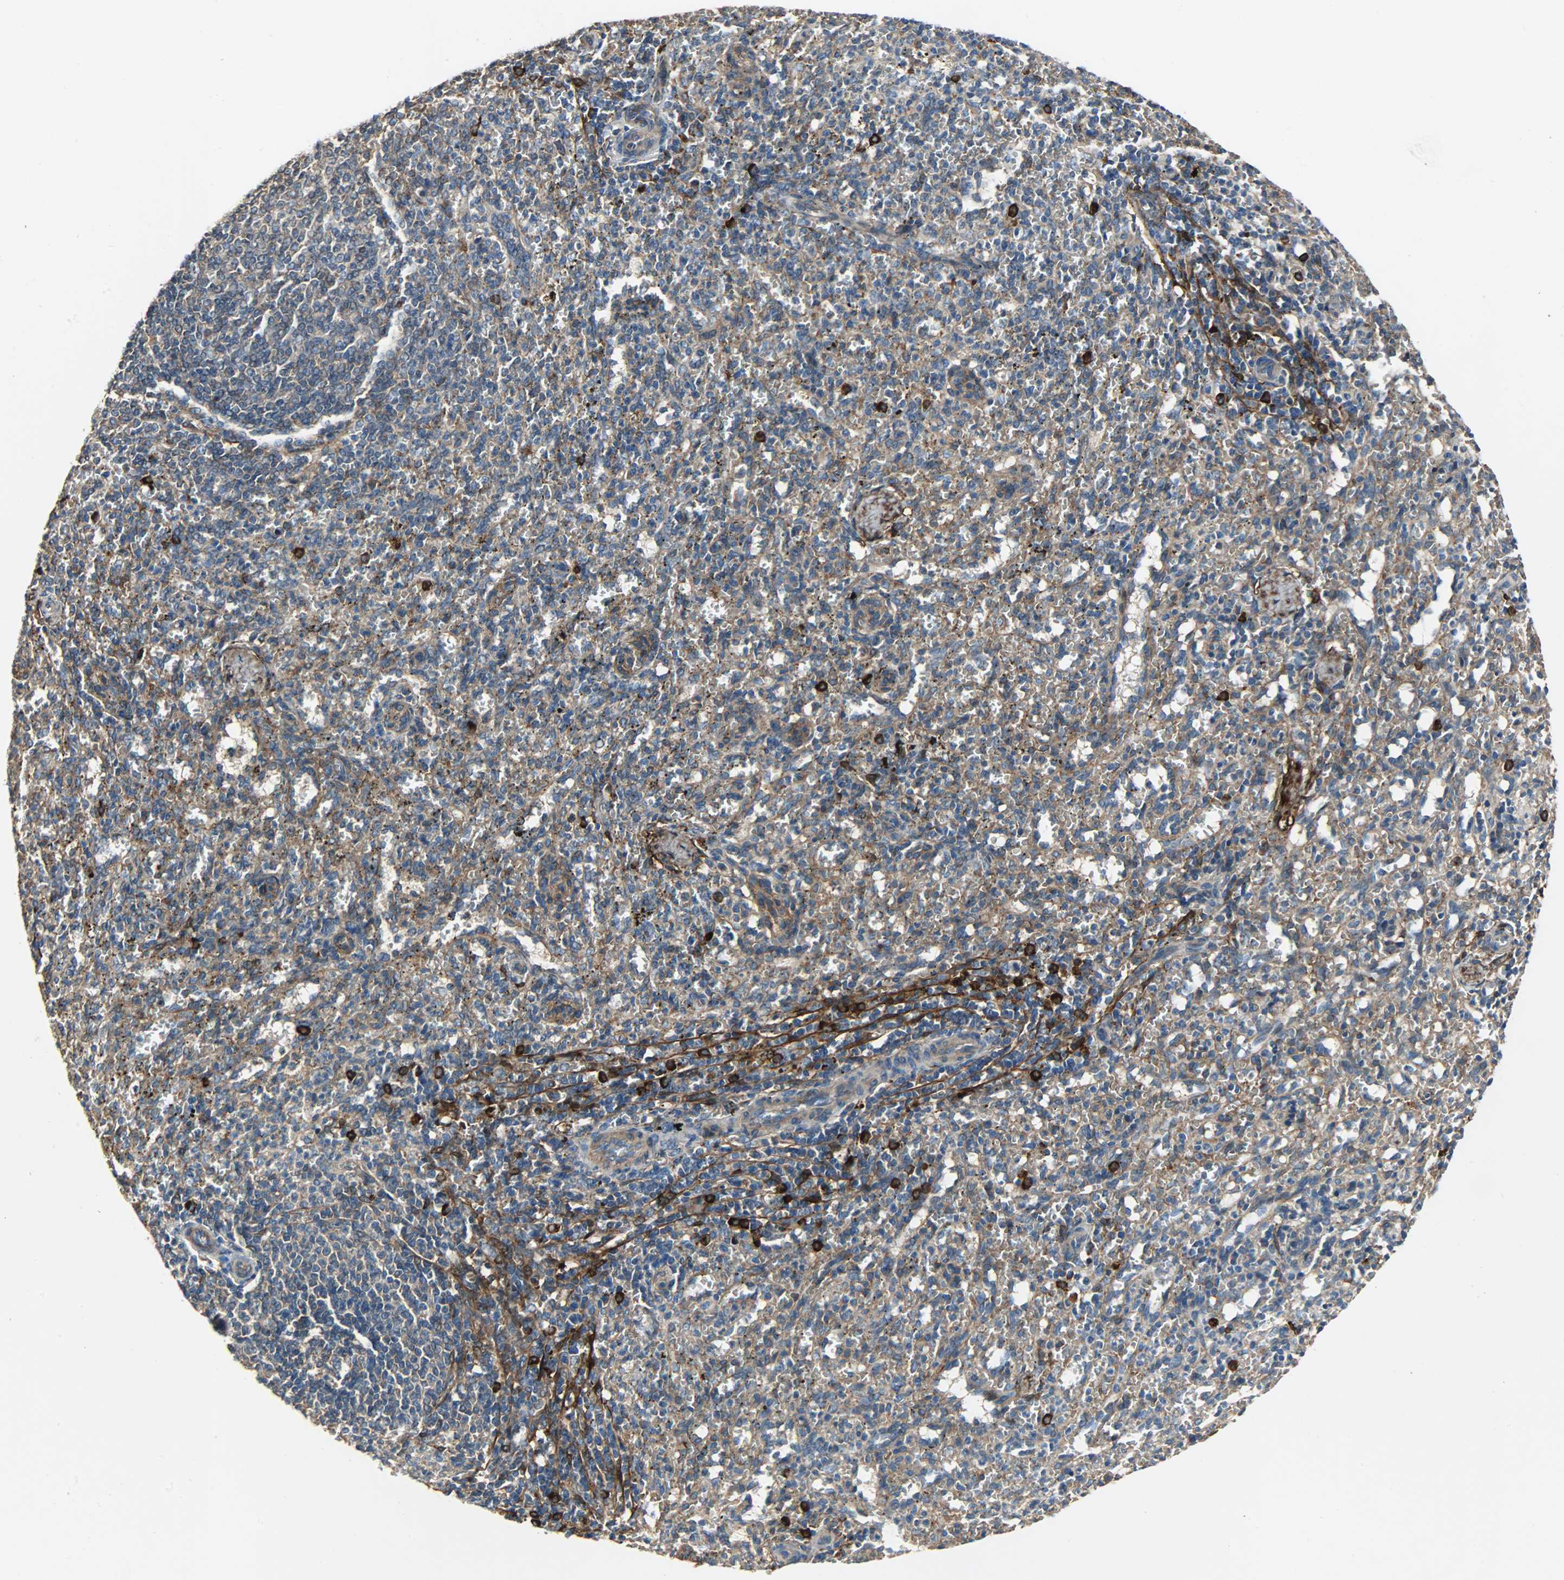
{"staining": {"intensity": "moderate", "quantity": "25%-75%", "location": "cytoplasmic/membranous"}, "tissue": "spleen", "cell_type": "Cells in red pulp", "image_type": "normal", "snomed": [{"axis": "morphology", "description": "Normal tissue, NOS"}, {"axis": "topography", "description": "Spleen"}], "caption": "This is a micrograph of immunohistochemistry (IHC) staining of normal spleen, which shows moderate positivity in the cytoplasmic/membranous of cells in red pulp.", "gene": "C1orf198", "patient": {"sex": "female", "age": 10}}